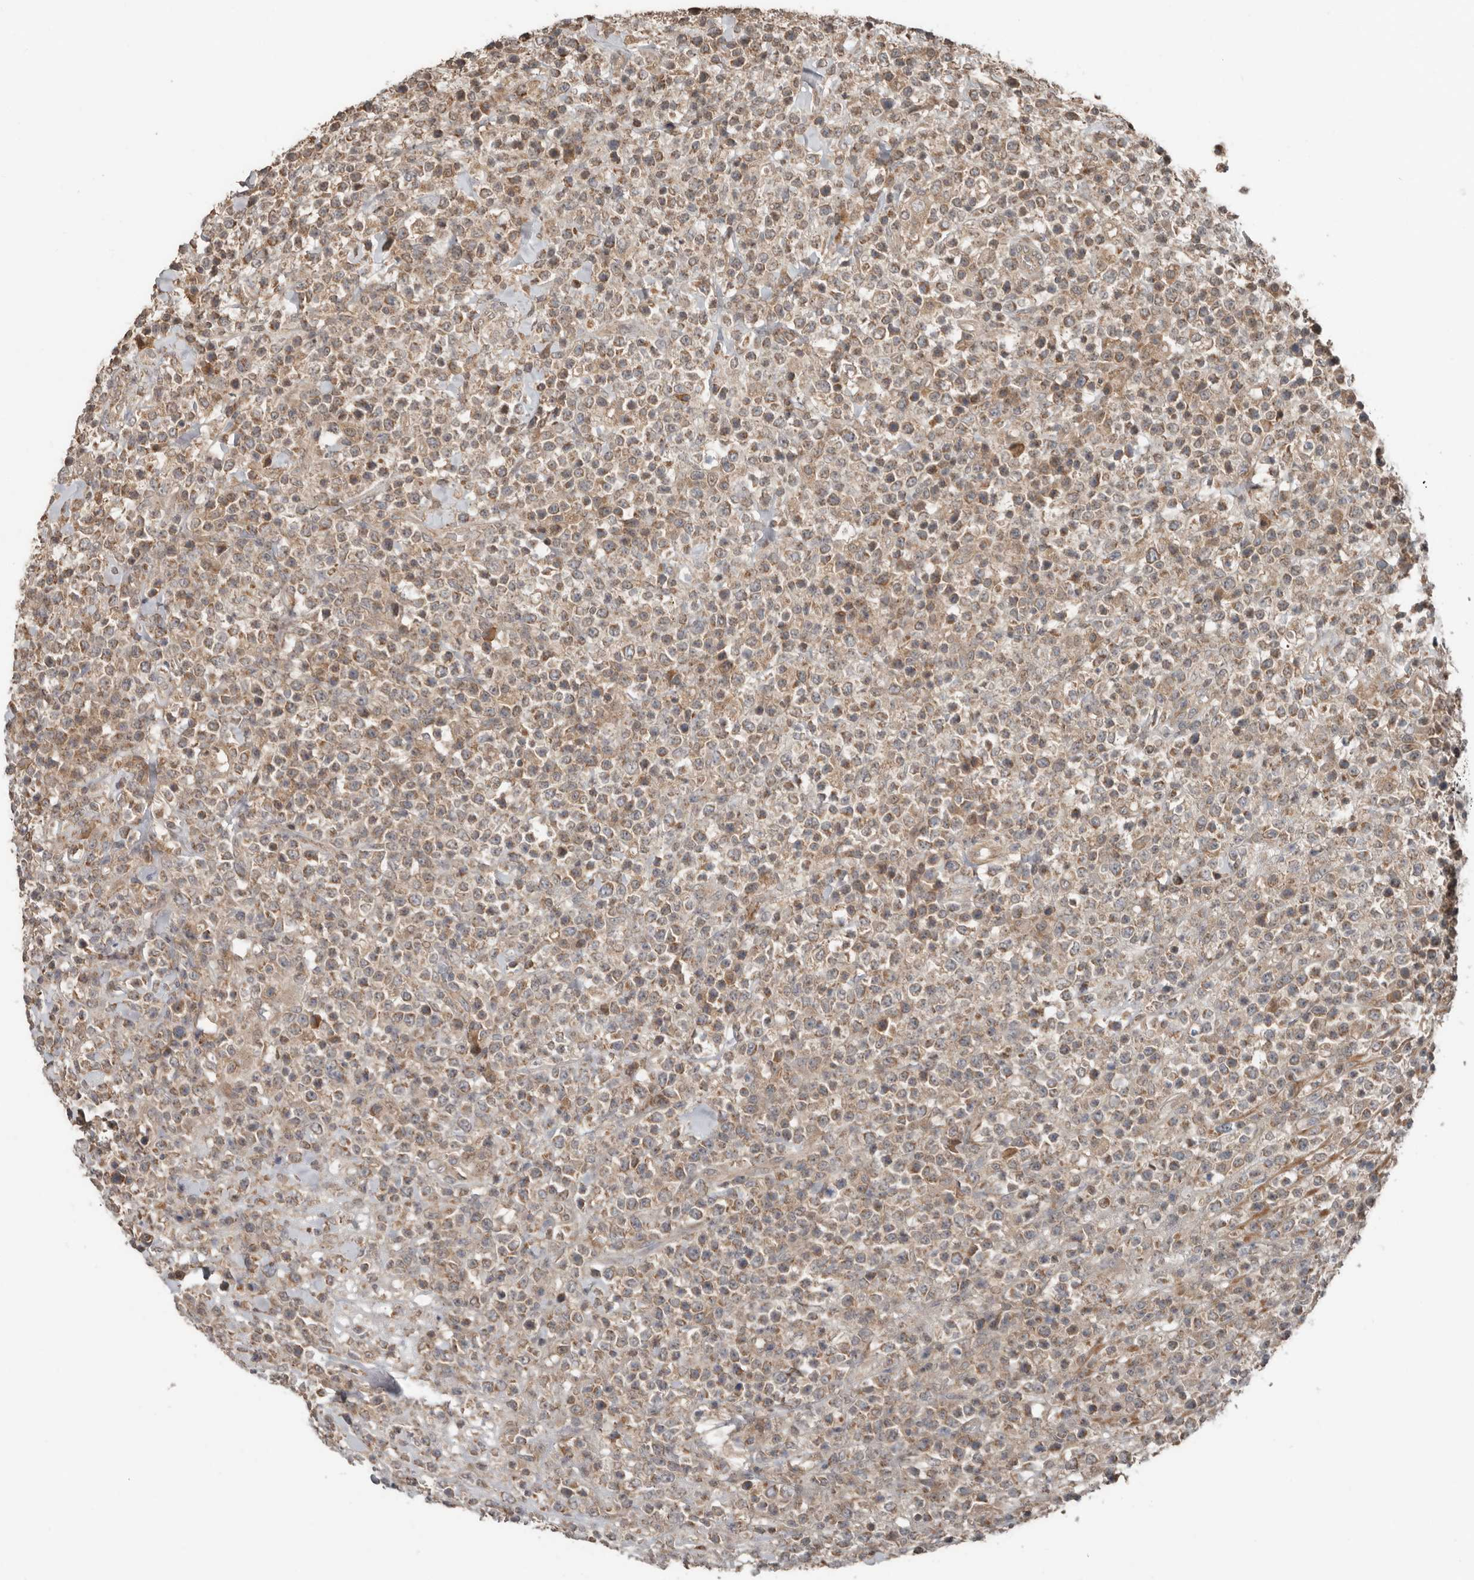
{"staining": {"intensity": "weak", "quantity": "25%-75%", "location": "cytoplasmic/membranous"}, "tissue": "lymphoma", "cell_type": "Tumor cells", "image_type": "cancer", "snomed": [{"axis": "morphology", "description": "Malignant lymphoma, non-Hodgkin's type, High grade"}, {"axis": "topography", "description": "Colon"}], "caption": "Protein expression analysis of human high-grade malignant lymphoma, non-Hodgkin's type reveals weak cytoplasmic/membranous positivity in approximately 25%-75% of tumor cells.", "gene": "SLC6A7", "patient": {"sex": "female", "age": 53}}